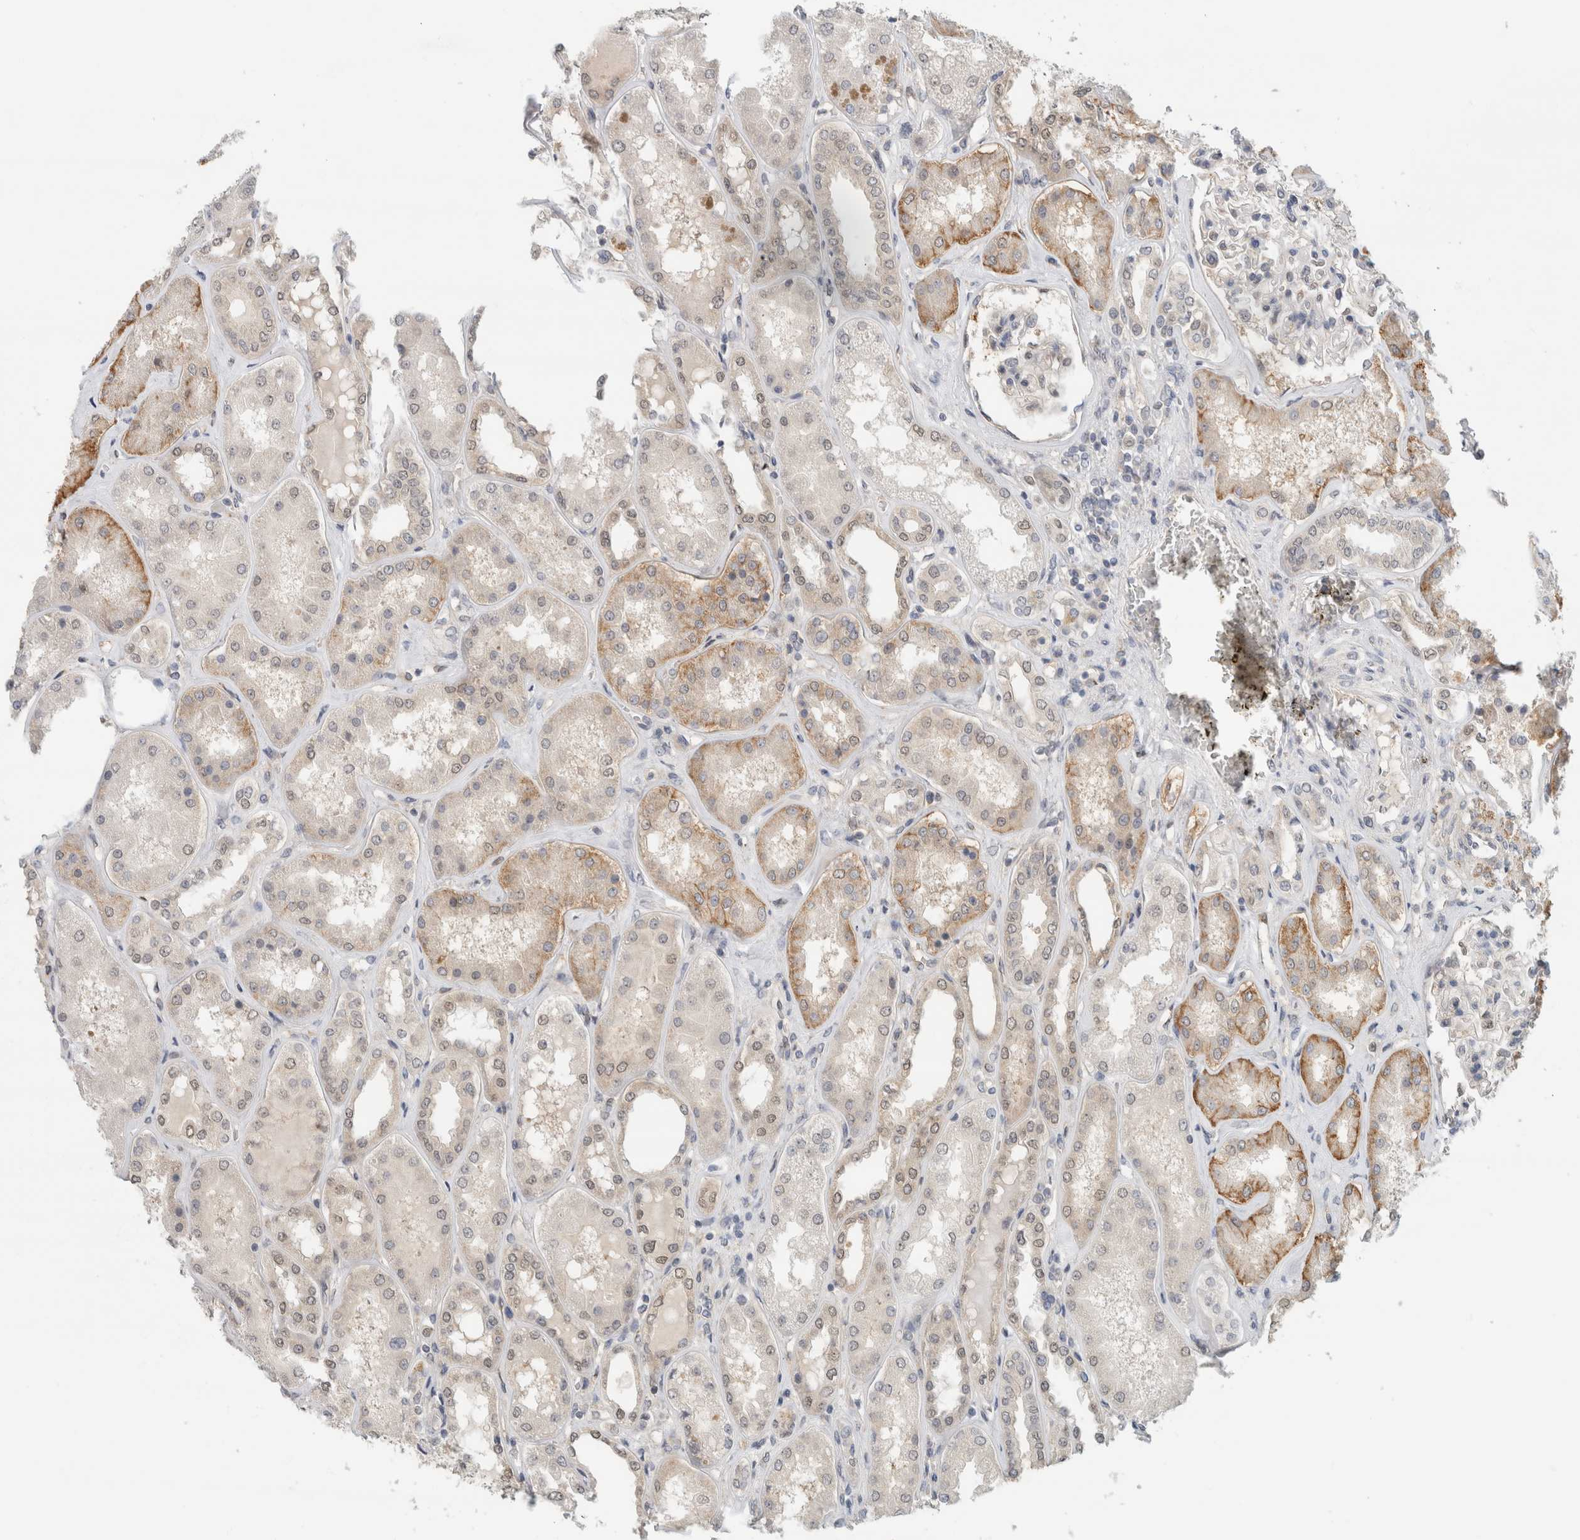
{"staining": {"intensity": "weak", "quantity": "<25%", "location": "nuclear"}, "tissue": "kidney", "cell_type": "Cells in glomeruli", "image_type": "normal", "snomed": [{"axis": "morphology", "description": "Normal tissue, NOS"}, {"axis": "topography", "description": "Kidney"}], "caption": "Histopathology image shows no significant protein staining in cells in glomeruli of unremarkable kidney. The staining is performed using DAB (3,3'-diaminobenzidine) brown chromogen with nuclei counter-stained in using hematoxylin.", "gene": "EIF4G3", "patient": {"sex": "female", "age": 56}}